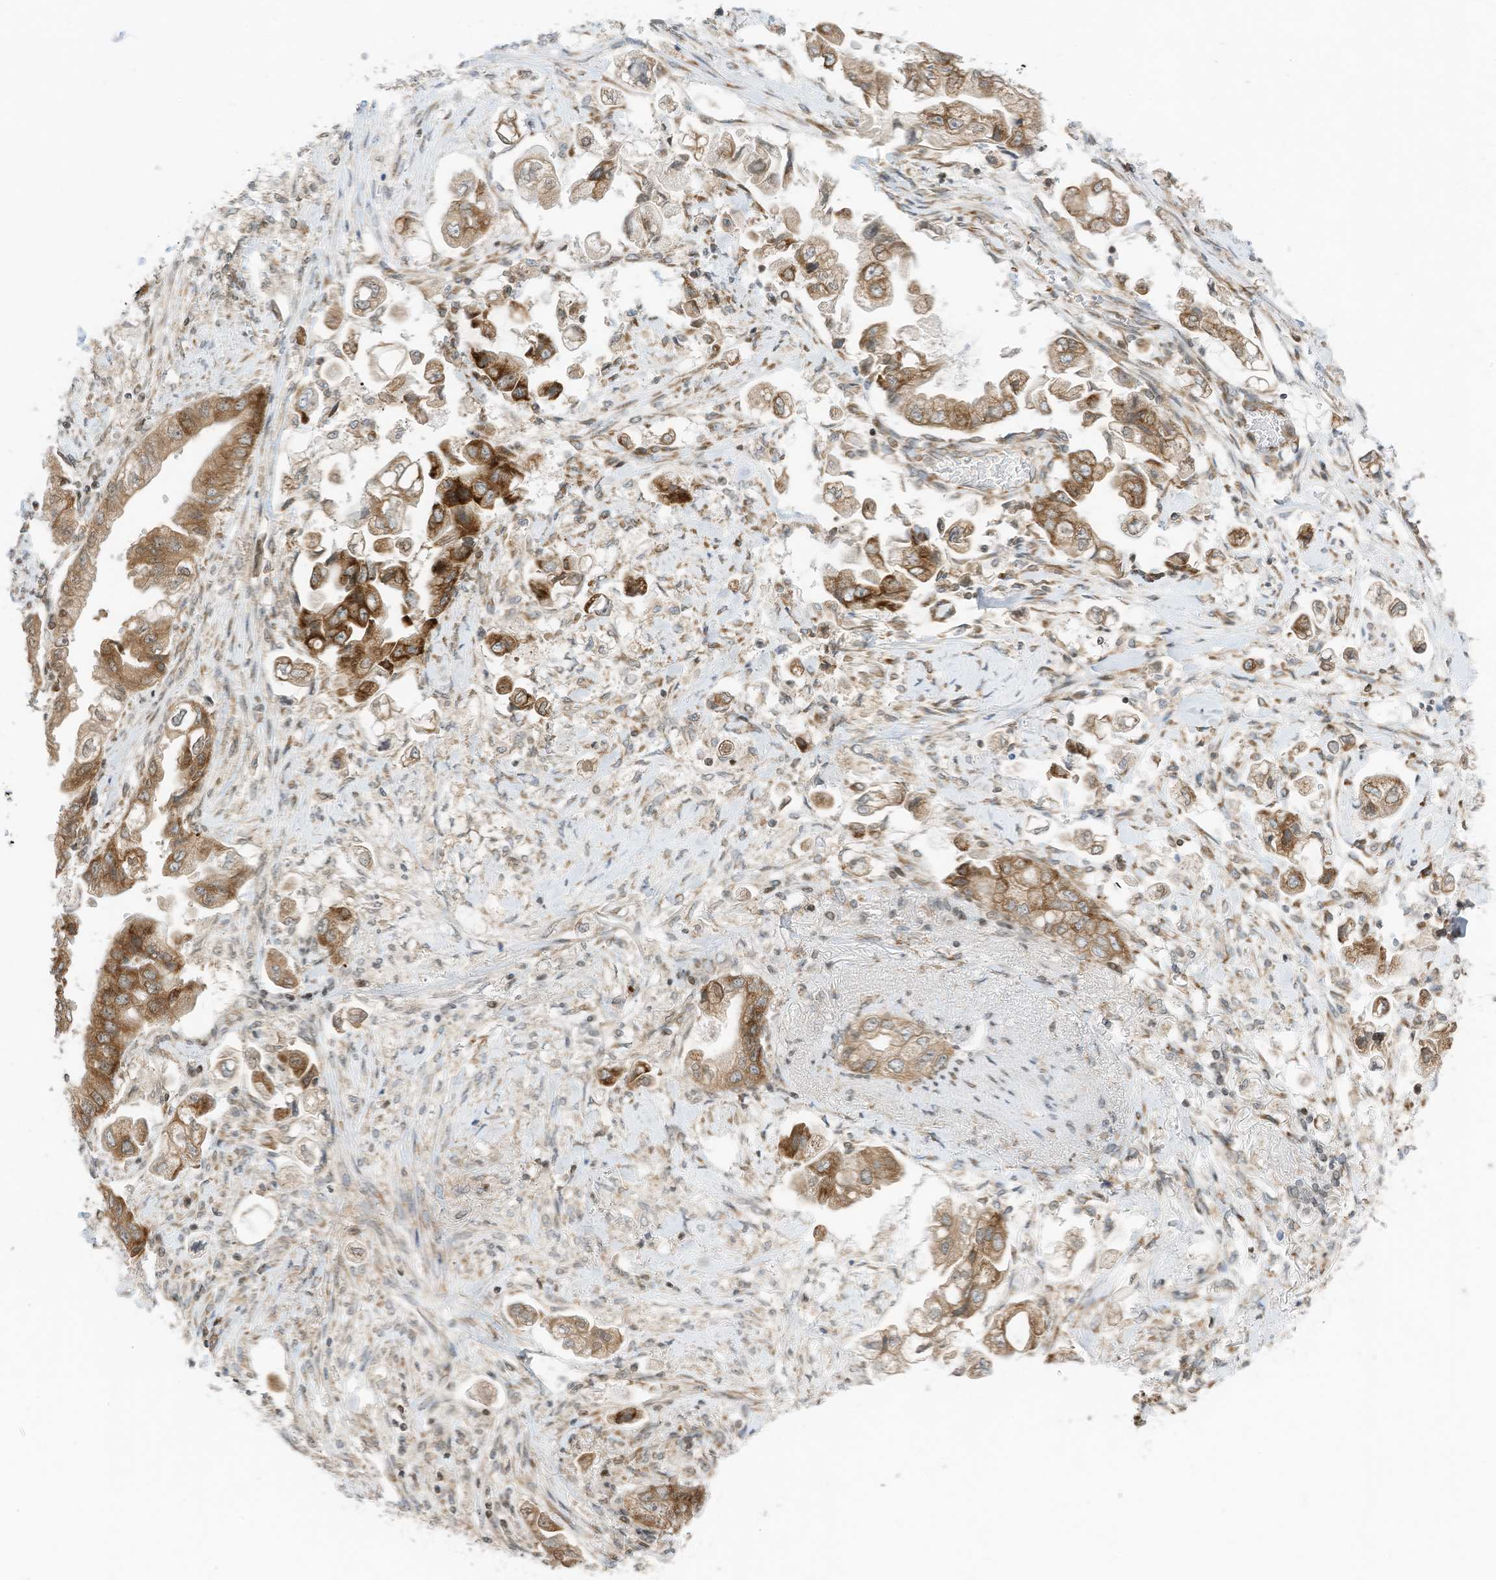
{"staining": {"intensity": "moderate", "quantity": ">75%", "location": "cytoplasmic/membranous"}, "tissue": "stomach cancer", "cell_type": "Tumor cells", "image_type": "cancer", "snomed": [{"axis": "morphology", "description": "Adenocarcinoma, NOS"}, {"axis": "topography", "description": "Stomach"}], "caption": "This histopathology image shows stomach adenocarcinoma stained with immunohistochemistry to label a protein in brown. The cytoplasmic/membranous of tumor cells show moderate positivity for the protein. Nuclei are counter-stained blue.", "gene": "EDF1", "patient": {"sex": "male", "age": 62}}